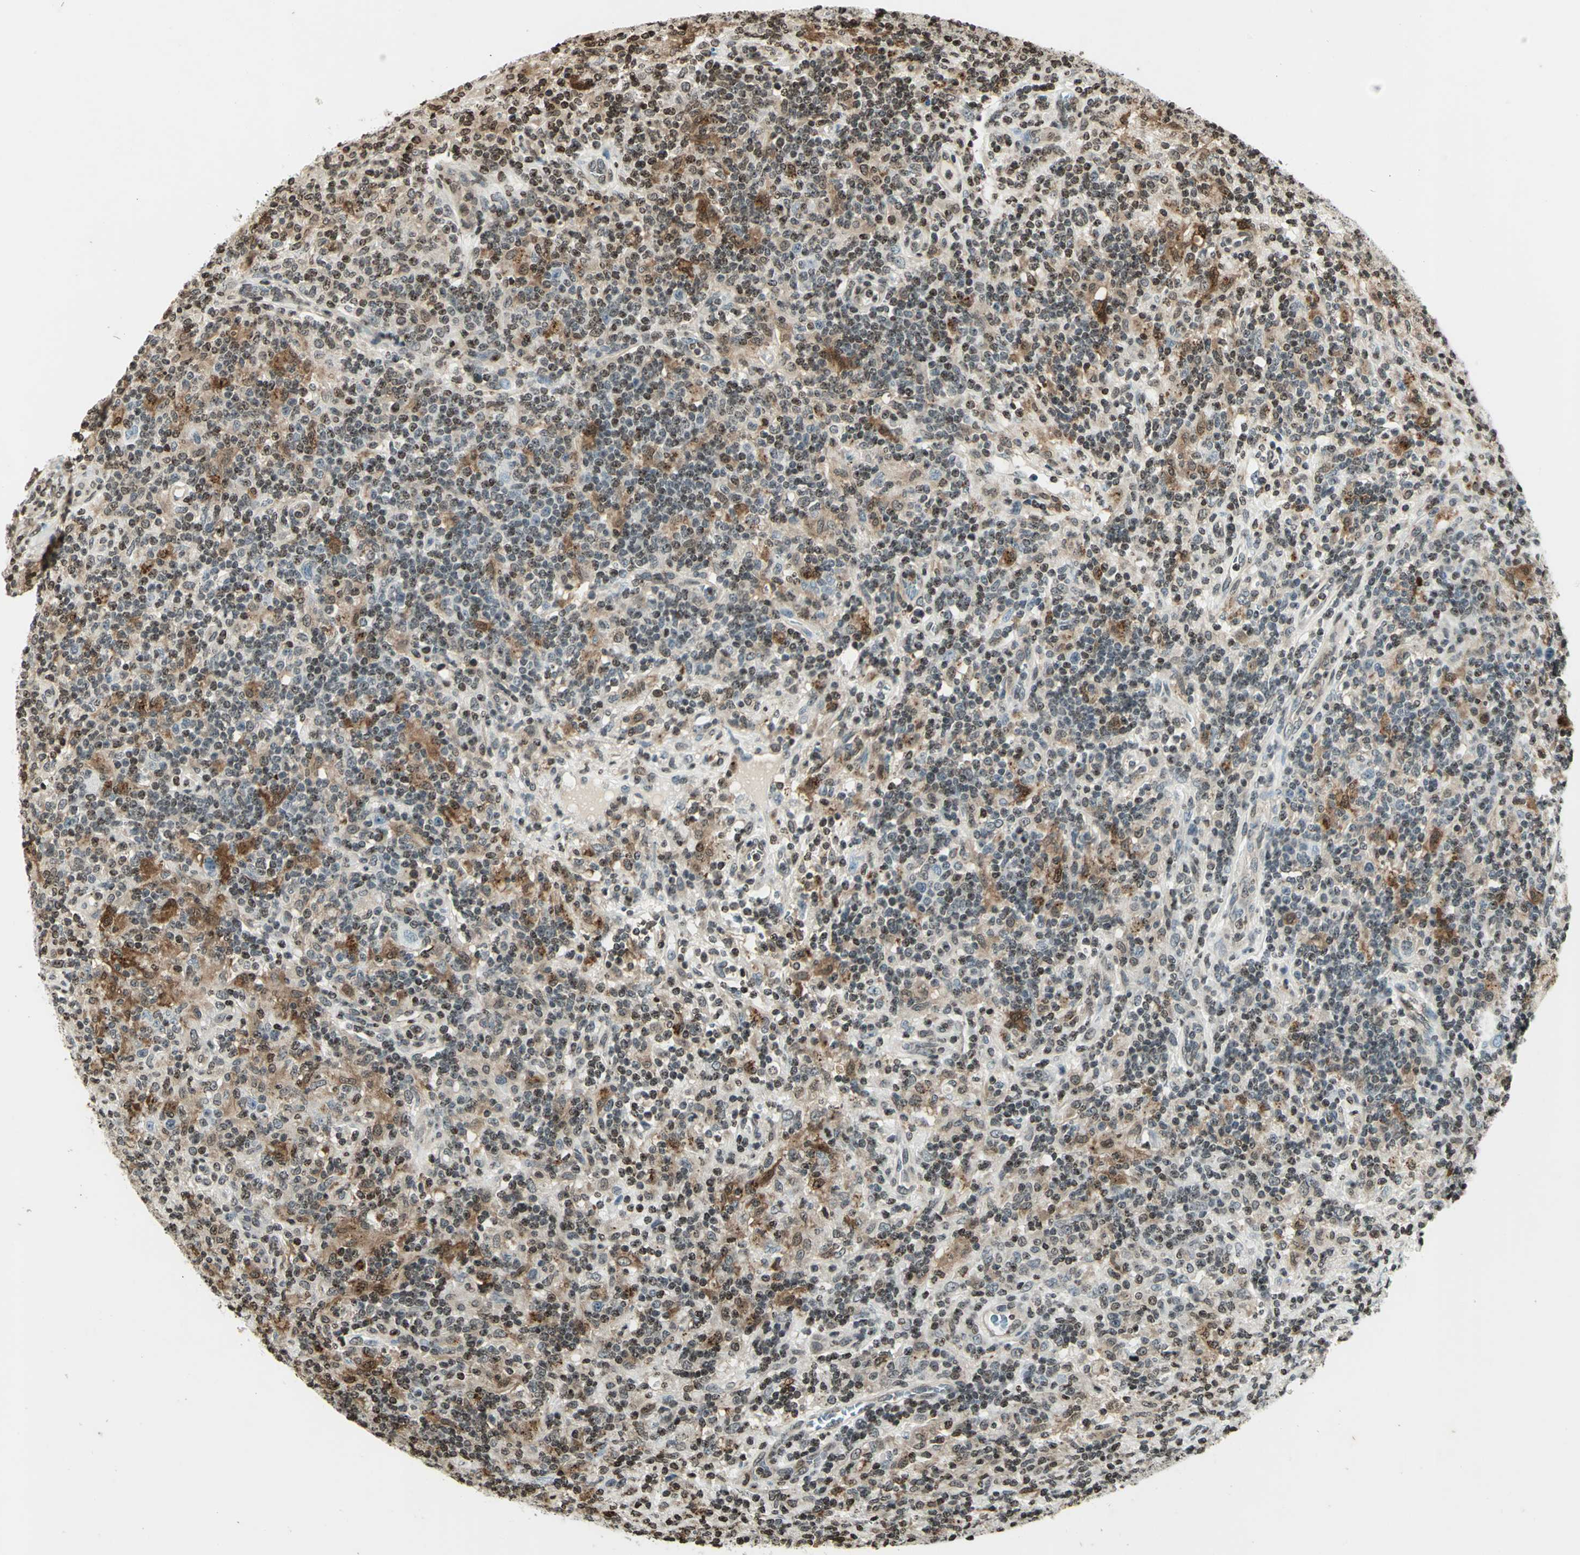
{"staining": {"intensity": "strong", "quantity": "25%-75%", "location": "cytoplasmic/membranous,nuclear"}, "tissue": "lymphoma", "cell_type": "Tumor cells", "image_type": "cancer", "snomed": [{"axis": "morphology", "description": "Hodgkin's disease, NOS"}, {"axis": "topography", "description": "Lymph node"}], "caption": "Protein staining of Hodgkin's disease tissue displays strong cytoplasmic/membranous and nuclear staining in approximately 25%-75% of tumor cells.", "gene": "LGALS3", "patient": {"sex": "male", "age": 70}}